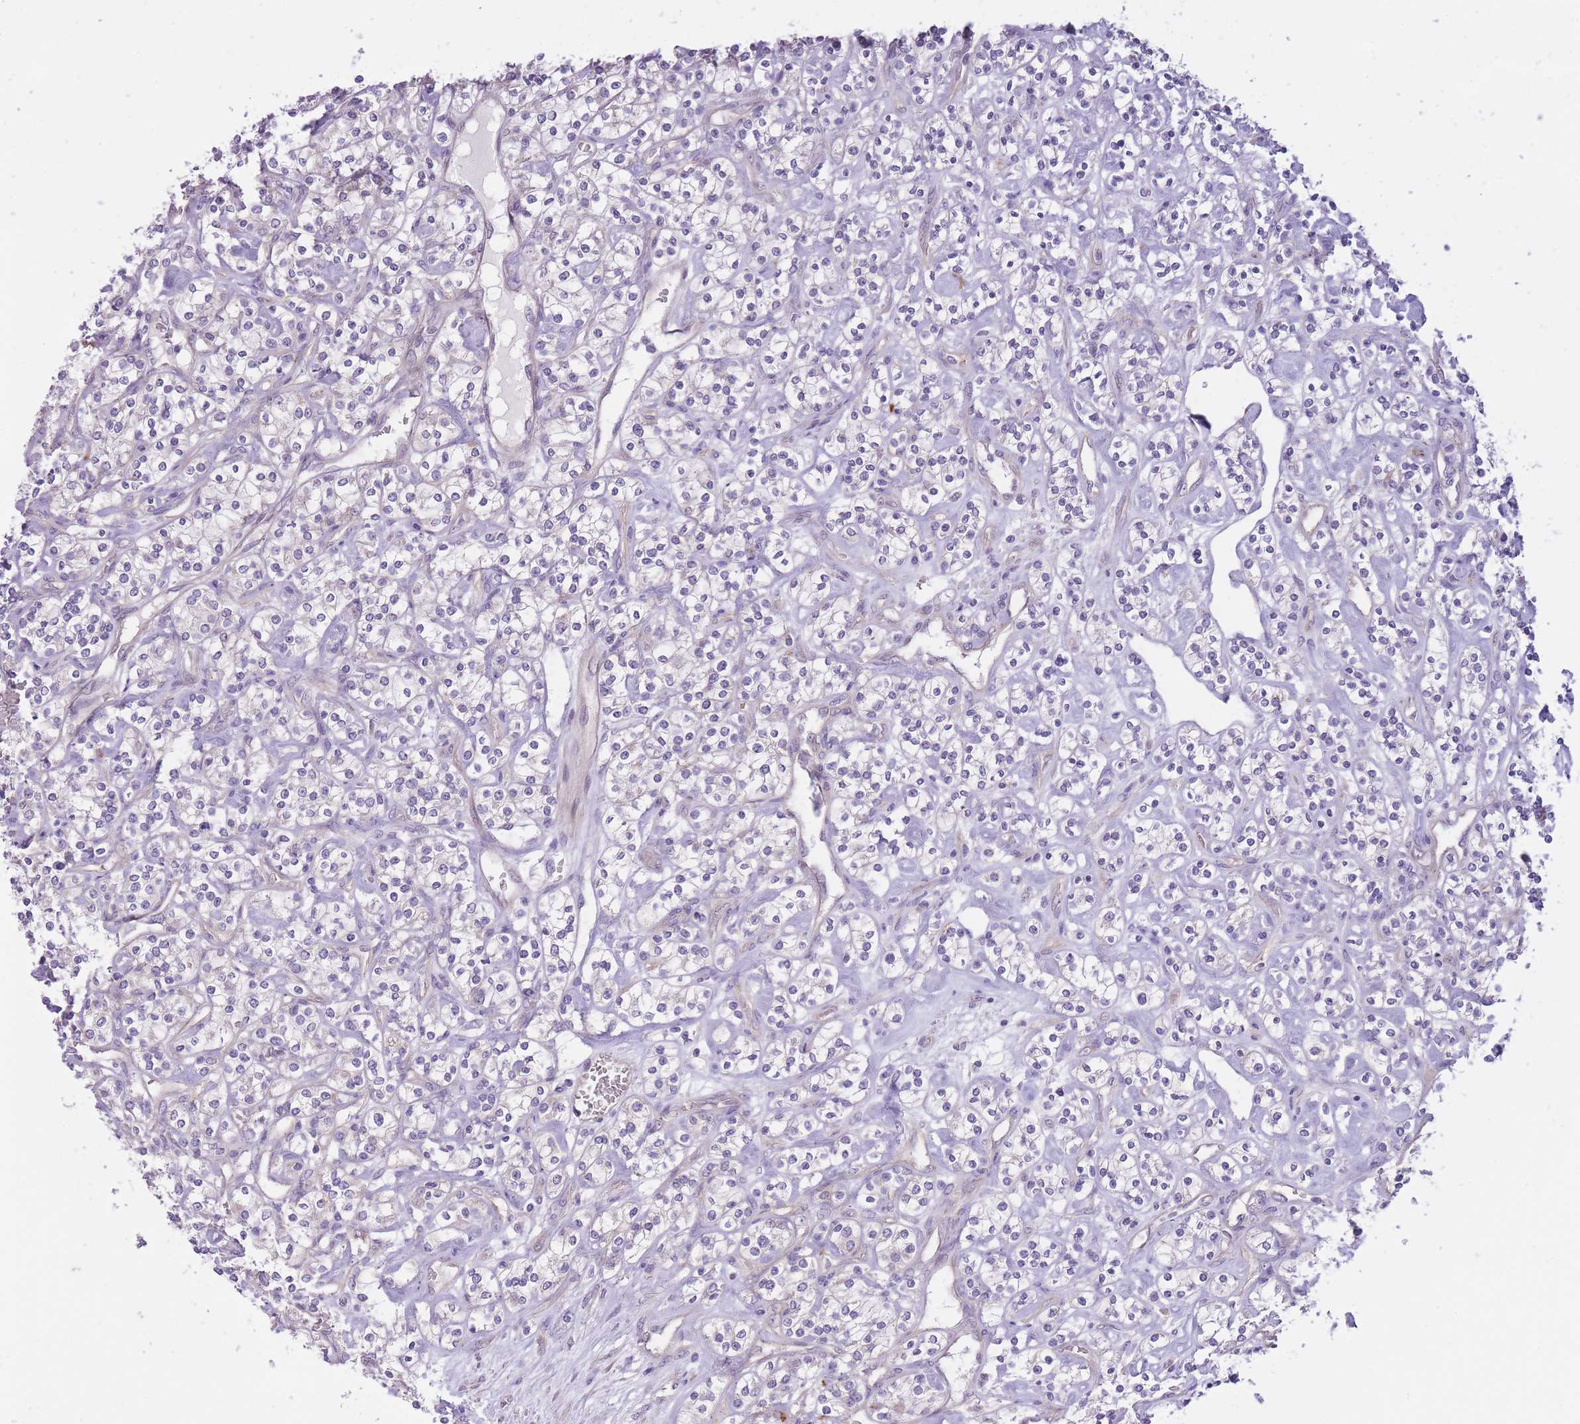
{"staining": {"intensity": "negative", "quantity": "none", "location": "none"}, "tissue": "renal cancer", "cell_type": "Tumor cells", "image_type": "cancer", "snomed": [{"axis": "morphology", "description": "Adenocarcinoma, NOS"}, {"axis": "topography", "description": "Kidney"}], "caption": "Tumor cells show no significant protein positivity in renal cancer (adenocarcinoma).", "gene": "REV1", "patient": {"sex": "male", "age": 77}}